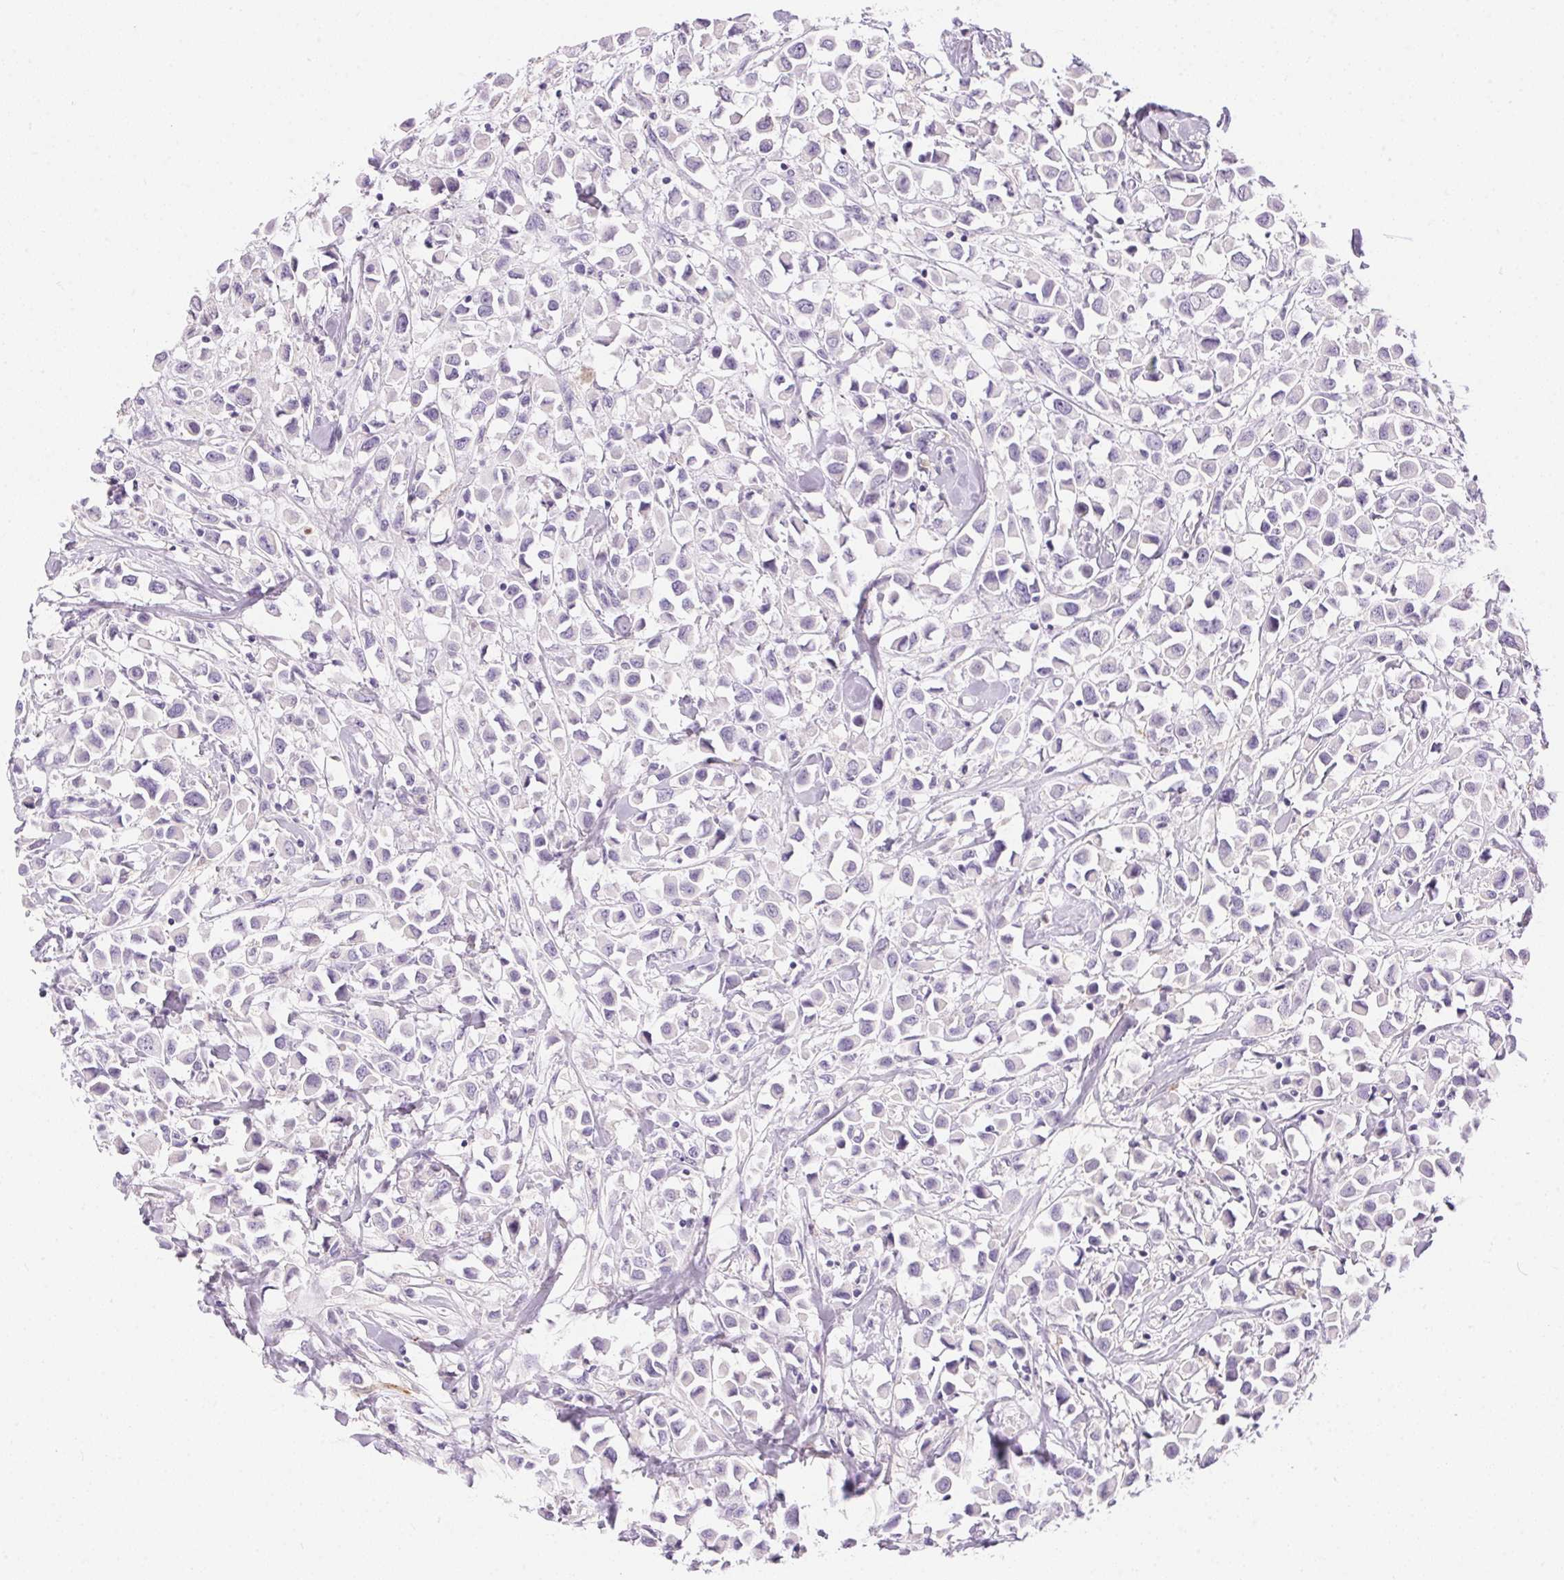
{"staining": {"intensity": "negative", "quantity": "none", "location": "none"}, "tissue": "breast cancer", "cell_type": "Tumor cells", "image_type": "cancer", "snomed": [{"axis": "morphology", "description": "Duct carcinoma"}, {"axis": "topography", "description": "Breast"}], "caption": "IHC photomicrograph of human breast cancer (infiltrating ductal carcinoma) stained for a protein (brown), which exhibits no positivity in tumor cells. (Brightfield microscopy of DAB immunohistochemistry (IHC) at high magnification).", "gene": "PNLIPRP3", "patient": {"sex": "female", "age": 61}}